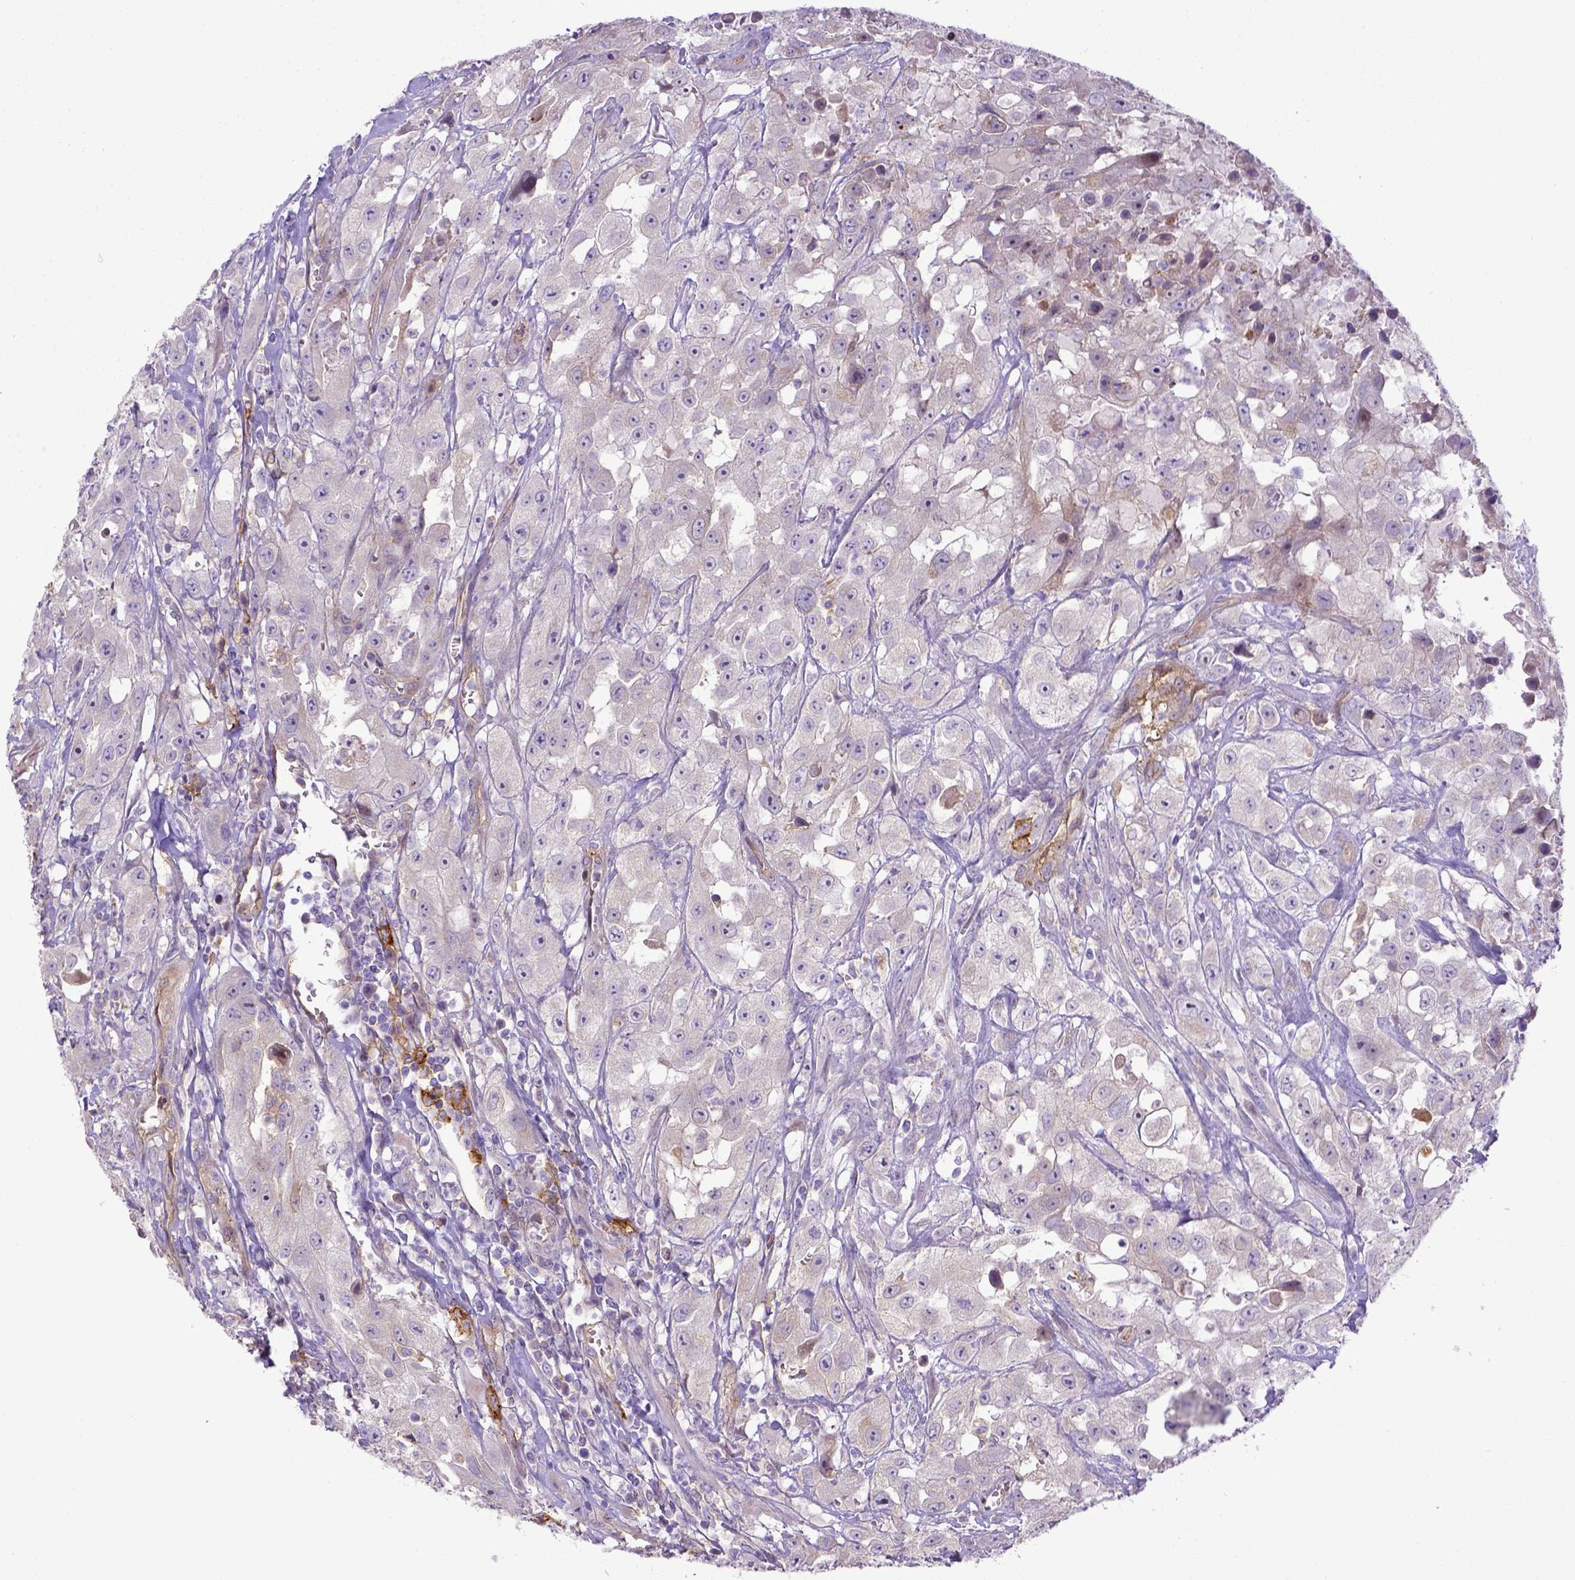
{"staining": {"intensity": "negative", "quantity": "none", "location": "none"}, "tissue": "urothelial cancer", "cell_type": "Tumor cells", "image_type": "cancer", "snomed": [{"axis": "morphology", "description": "Urothelial carcinoma, High grade"}, {"axis": "topography", "description": "Urinary bladder"}], "caption": "DAB immunohistochemical staining of urothelial cancer exhibits no significant expression in tumor cells.", "gene": "CD40", "patient": {"sex": "male", "age": 79}}